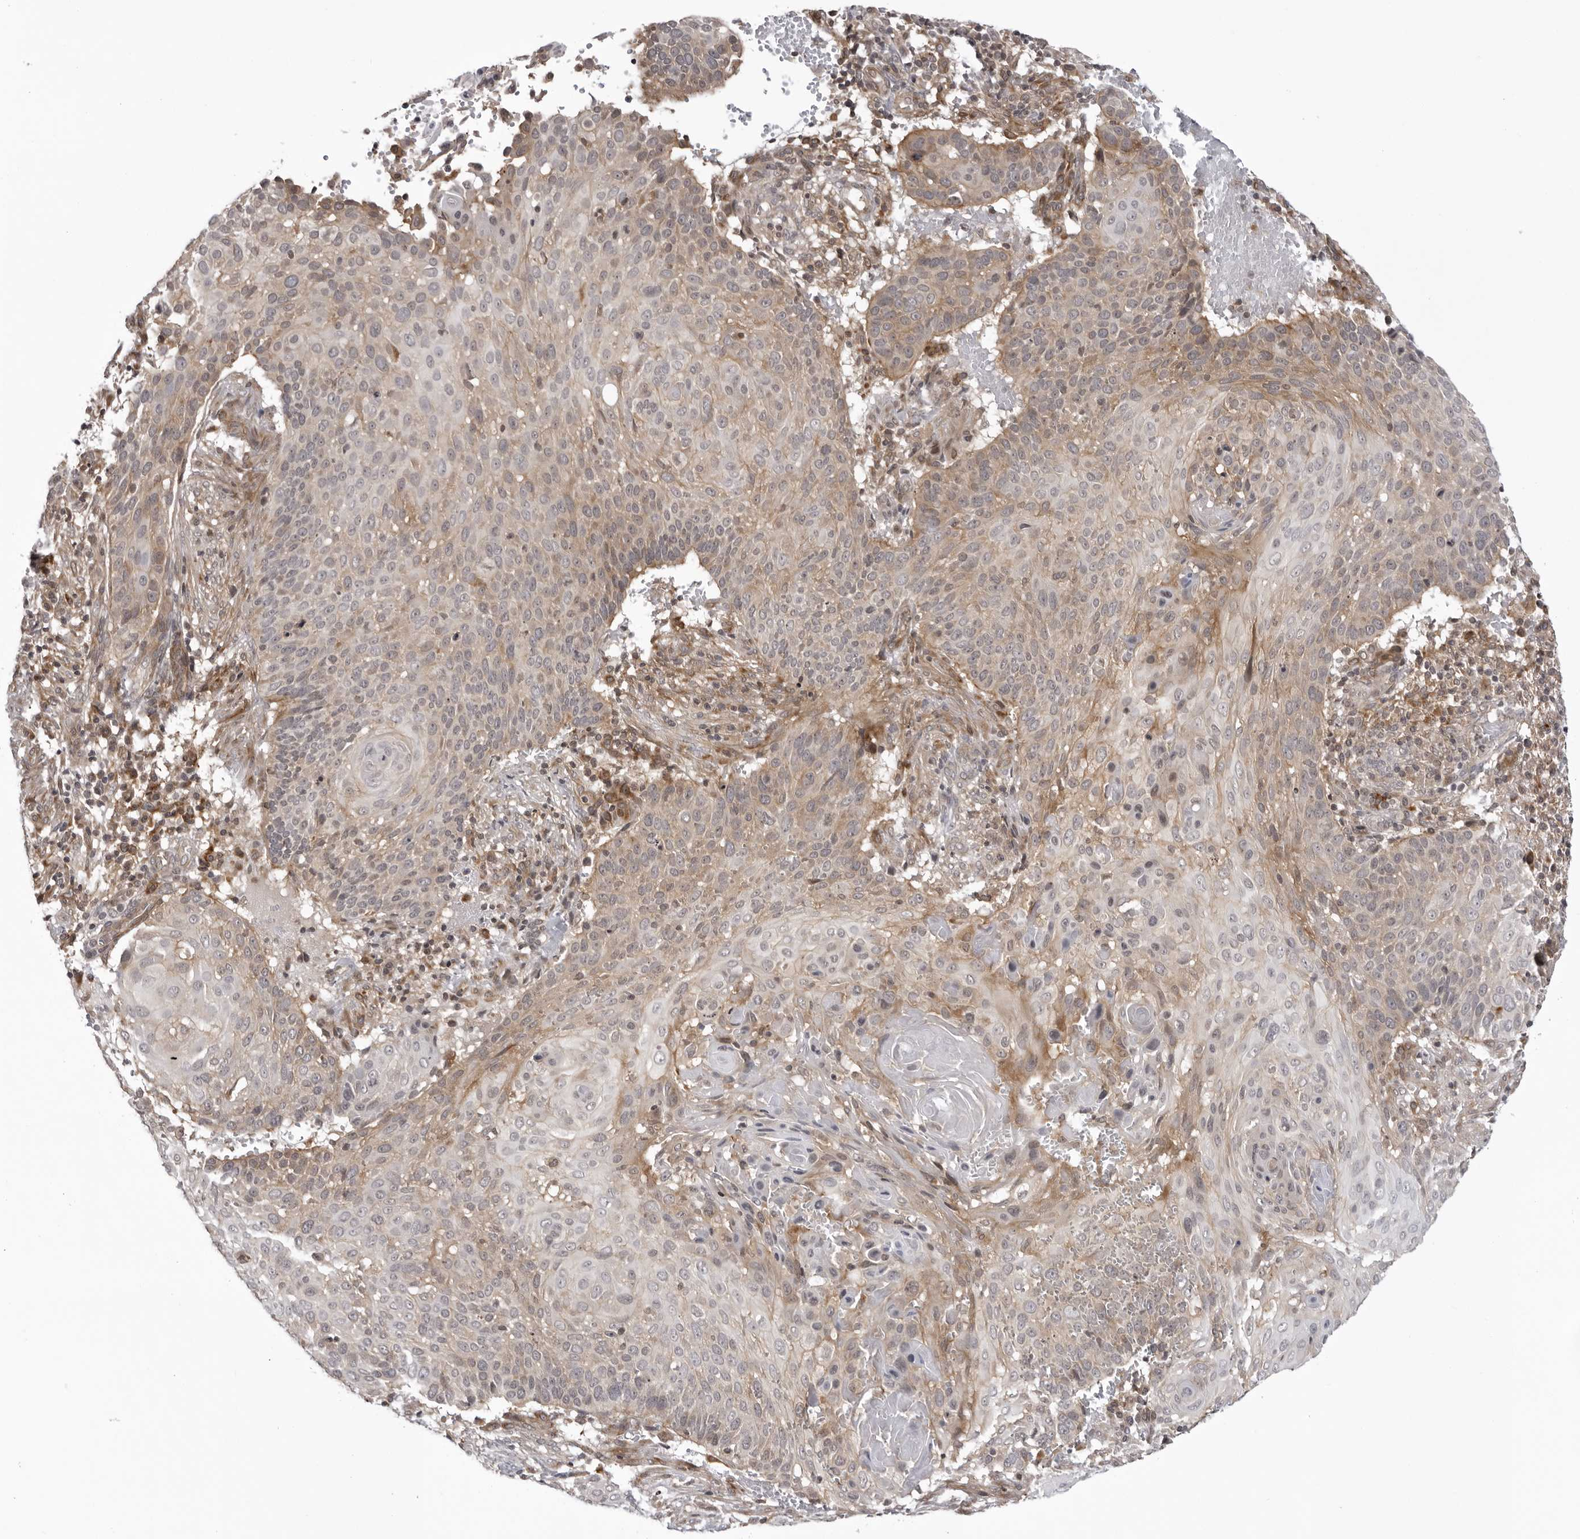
{"staining": {"intensity": "weak", "quantity": "25%-75%", "location": "cytoplasmic/membranous"}, "tissue": "cervical cancer", "cell_type": "Tumor cells", "image_type": "cancer", "snomed": [{"axis": "morphology", "description": "Squamous cell carcinoma, NOS"}, {"axis": "topography", "description": "Cervix"}], "caption": "There is low levels of weak cytoplasmic/membranous staining in tumor cells of cervical cancer, as demonstrated by immunohistochemical staining (brown color).", "gene": "USP43", "patient": {"sex": "female", "age": 74}}